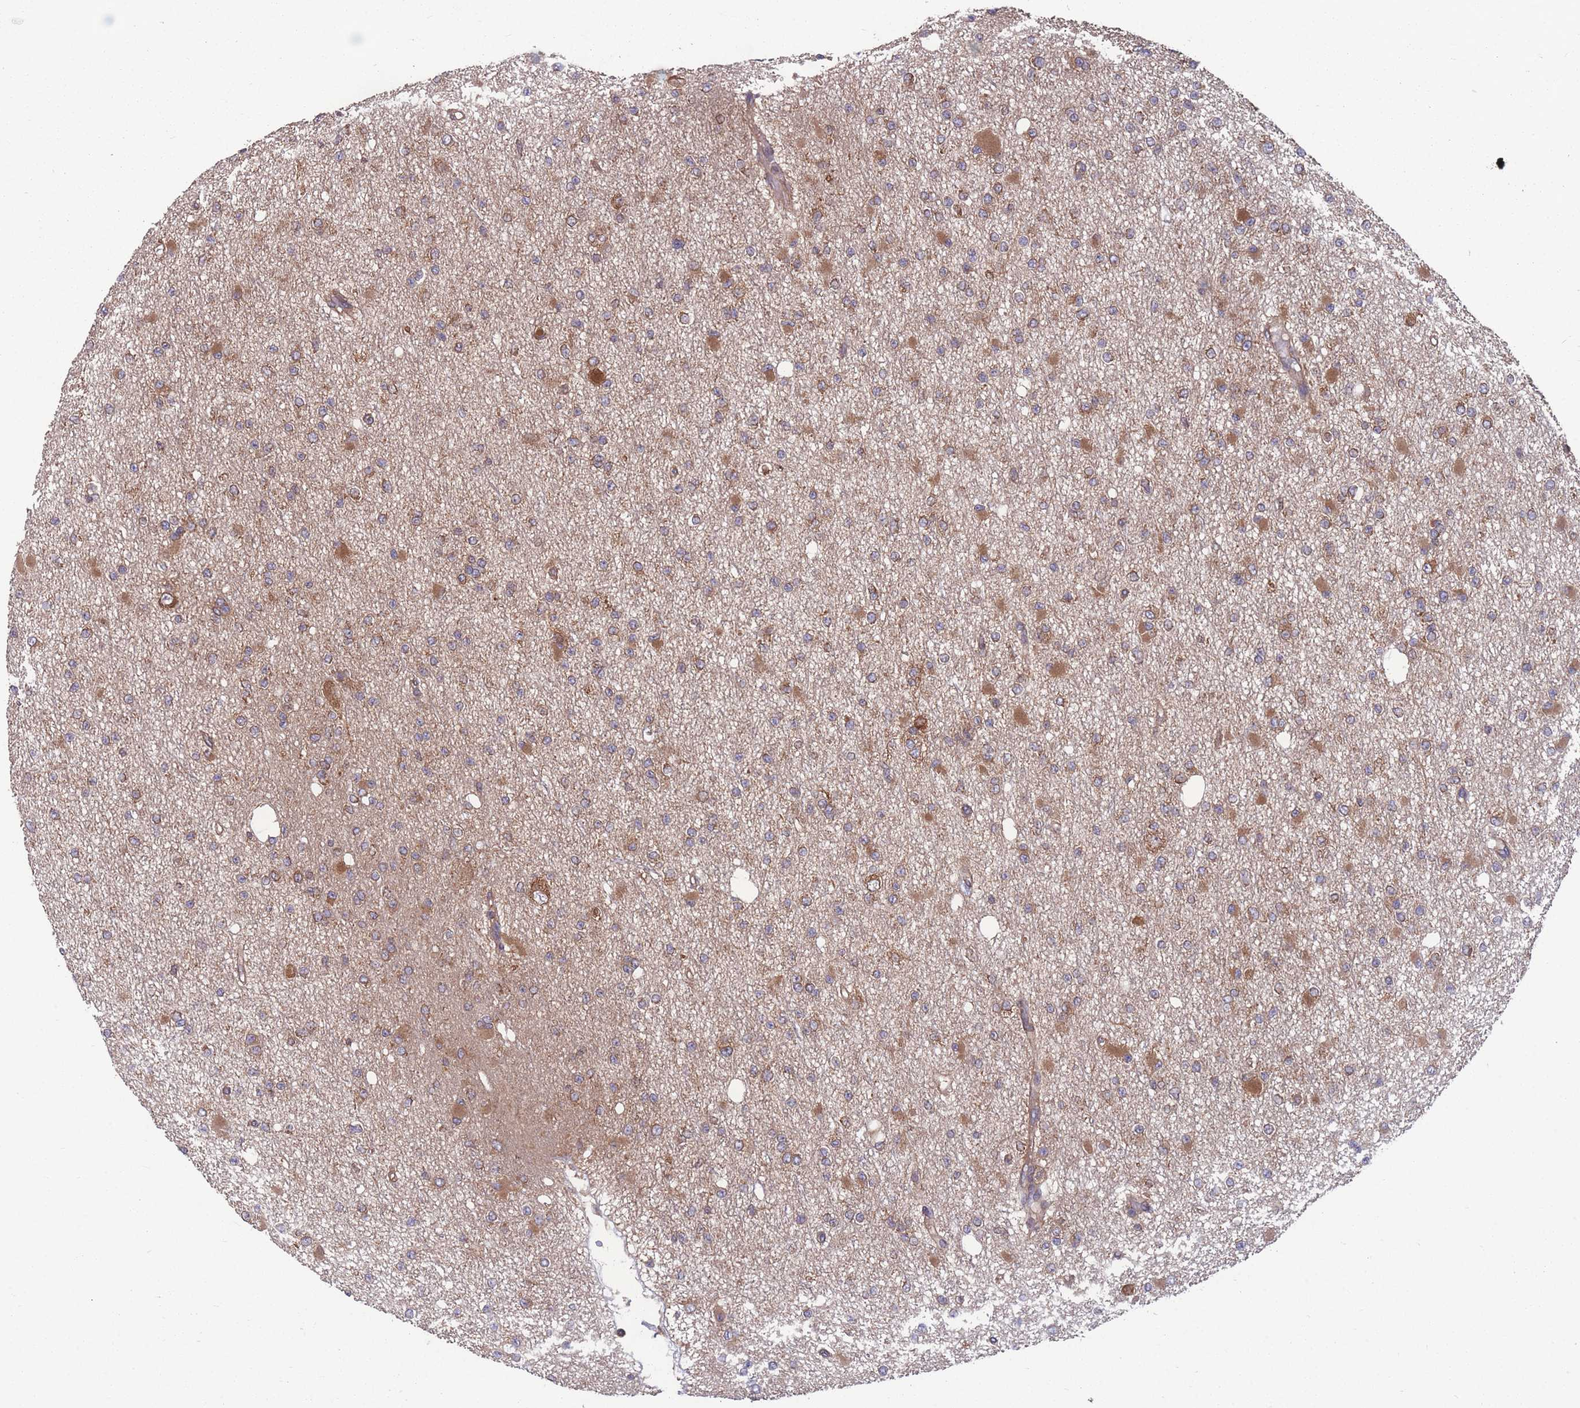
{"staining": {"intensity": "moderate", "quantity": "25%-75%", "location": "cytoplasmic/membranous"}, "tissue": "glioma", "cell_type": "Tumor cells", "image_type": "cancer", "snomed": [{"axis": "morphology", "description": "Glioma, malignant, Low grade"}, {"axis": "topography", "description": "Brain"}], "caption": "This image demonstrates immunohistochemistry staining of glioma, with medium moderate cytoplasmic/membranous positivity in approximately 25%-75% of tumor cells.", "gene": "ZPR1", "patient": {"sex": "female", "age": 22}}